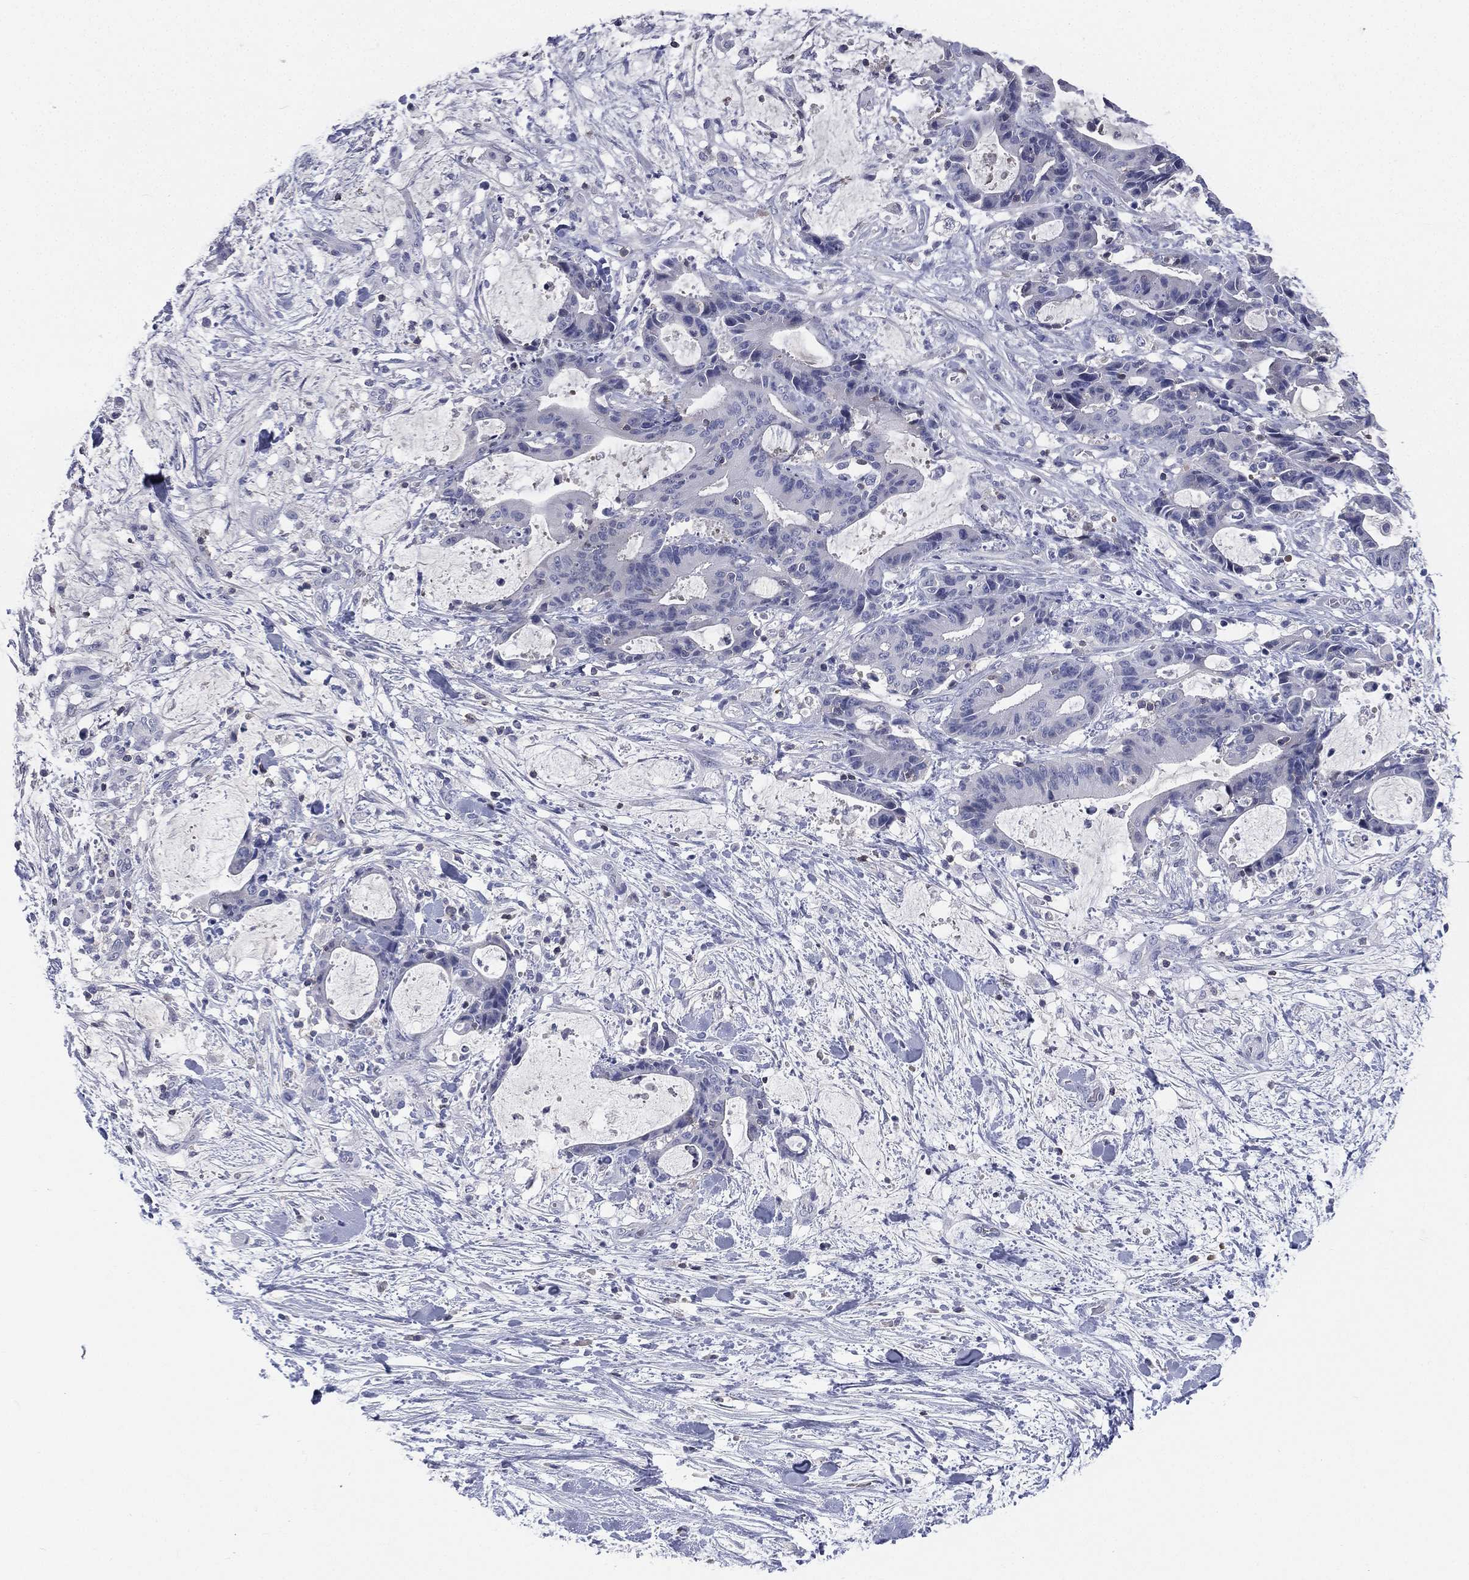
{"staining": {"intensity": "negative", "quantity": "none", "location": "none"}, "tissue": "liver cancer", "cell_type": "Tumor cells", "image_type": "cancer", "snomed": [{"axis": "morphology", "description": "Cholangiocarcinoma"}, {"axis": "topography", "description": "Liver"}], "caption": "The image displays no significant staining in tumor cells of cholangiocarcinoma (liver).", "gene": "CD3D", "patient": {"sex": "female", "age": 73}}